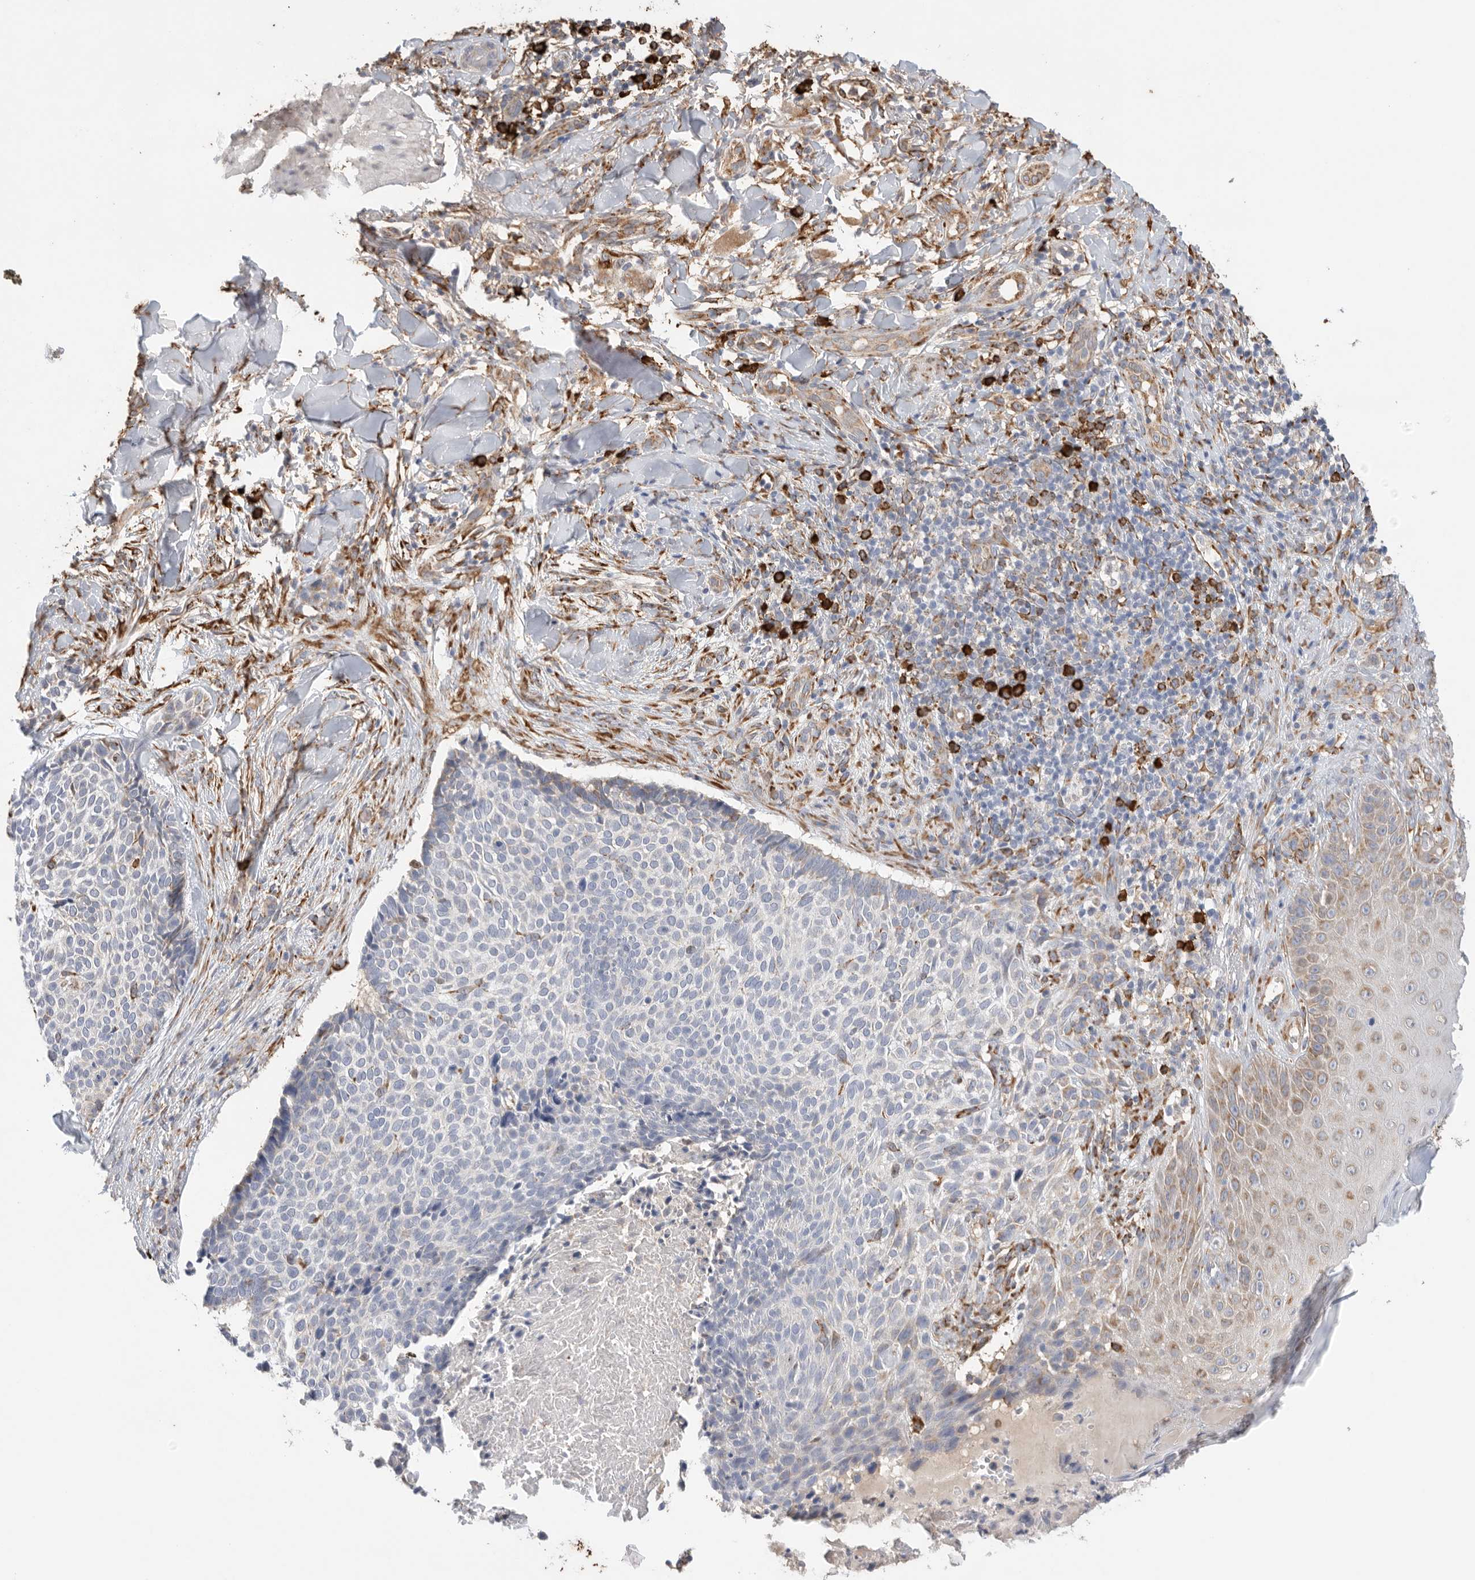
{"staining": {"intensity": "negative", "quantity": "none", "location": "none"}, "tissue": "skin cancer", "cell_type": "Tumor cells", "image_type": "cancer", "snomed": [{"axis": "morphology", "description": "Normal tissue, NOS"}, {"axis": "morphology", "description": "Basal cell carcinoma"}, {"axis": "topography", "description": "Skin"}], "caption": "Tumor cells show no significant expression in basal cell carcinoma (skin).", "gene": "BLOC1S5", "patient": {"sex": "male", "age": 67}}